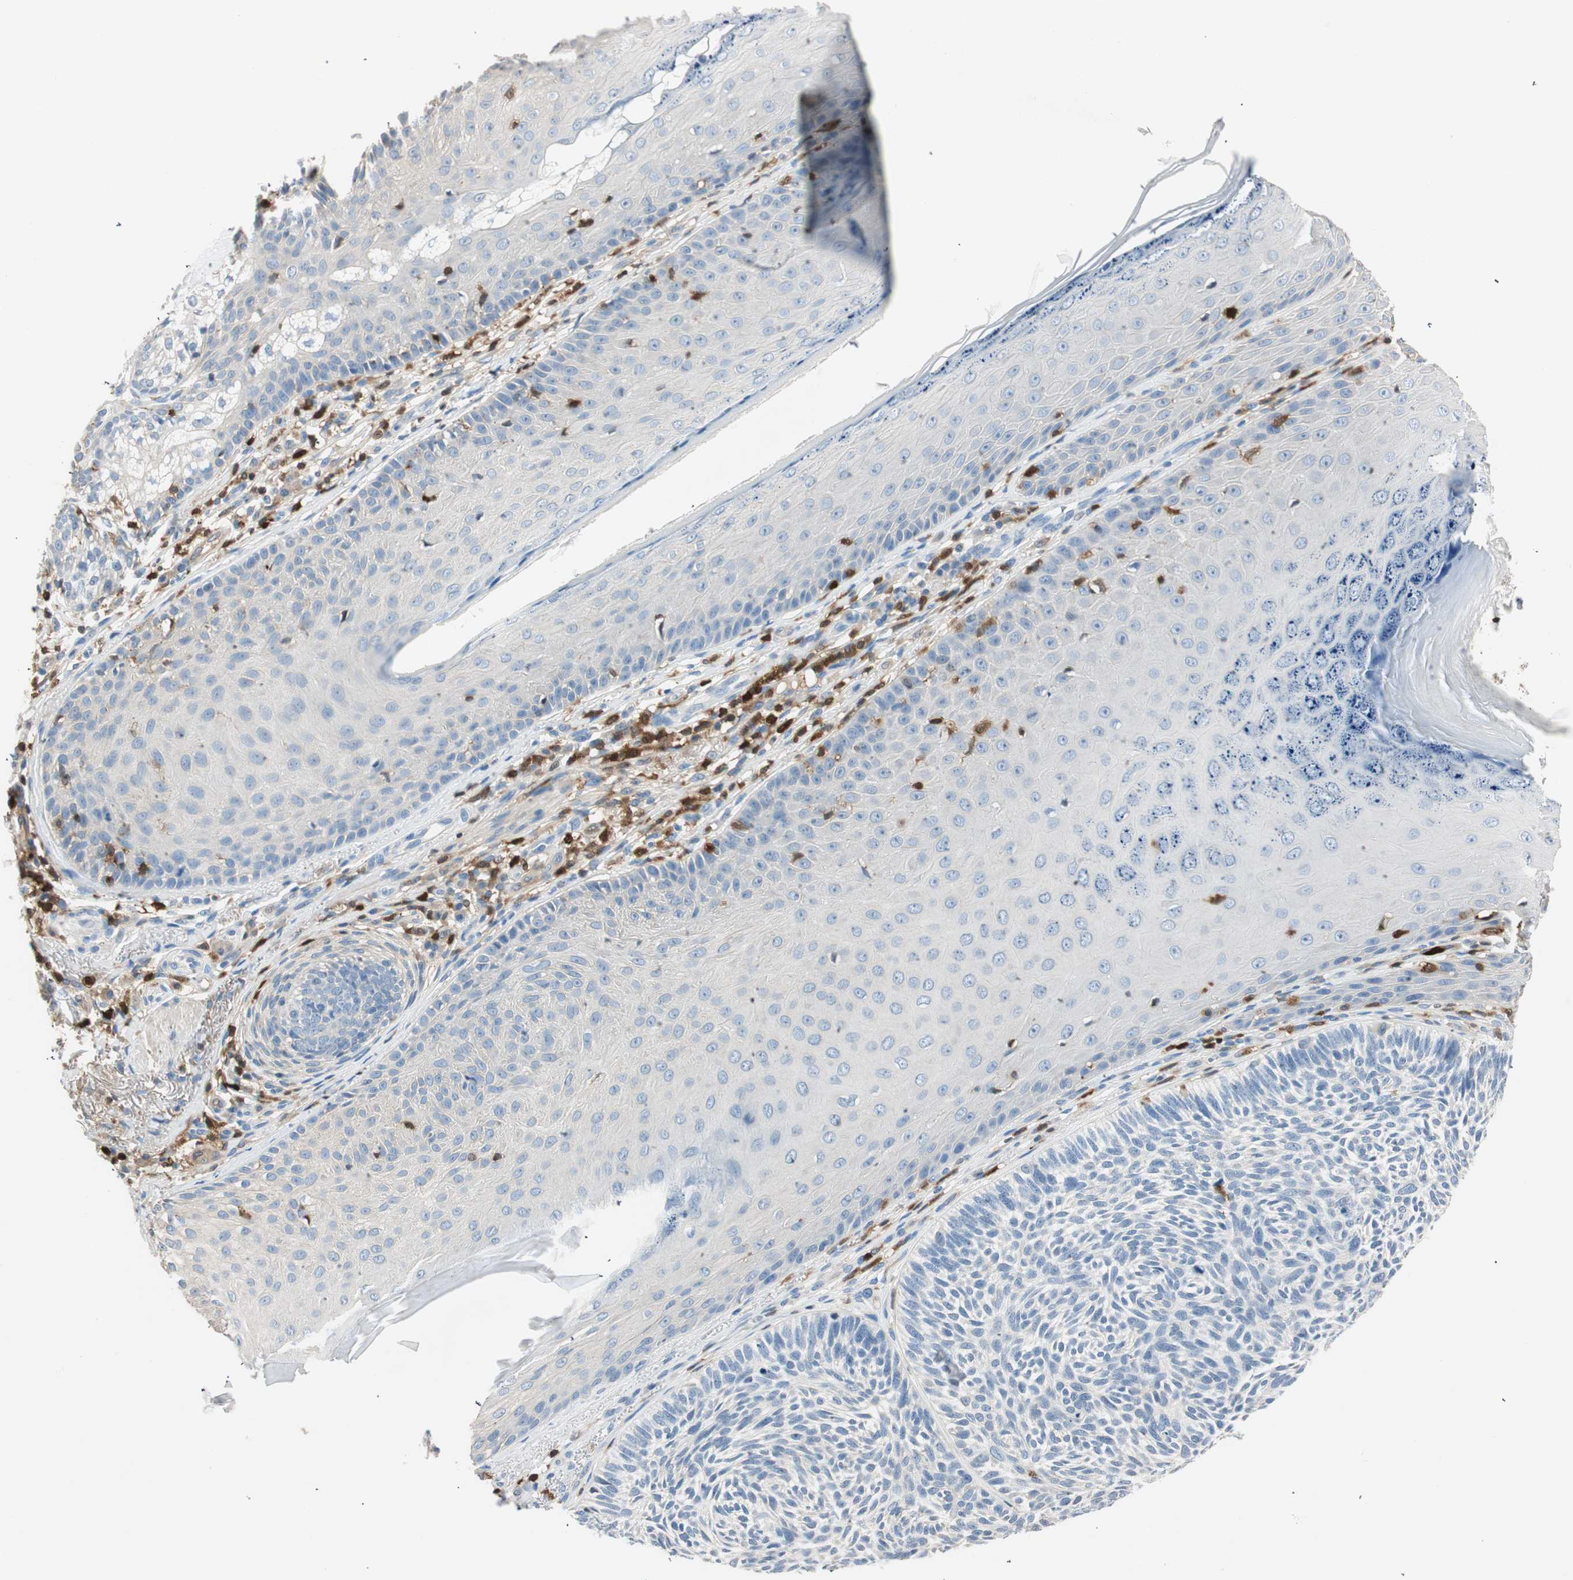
{"staining": {"intensity": "negative", "quantity": "none", "location": "none"}, "tissue": "skin cancer", "cell_type": "Tumor cells", "image_type": "cancer", "snomed": [{"axis": "morphology", "description": "Normal tissue, NOS"}, {"axis": "morphology", "description": "Basal cell carcinoma"}, {"axis": "topography", "description": "Skin"}], "caption": "IHC histopathology image of neoplastic tissue: human skin cancer stained with DAB (3,3'-diaminobenzidine) displays no significant protein staining in tumor cells.", "gene": "COTL1", "patient": {"sex": "male", "age": 52}}